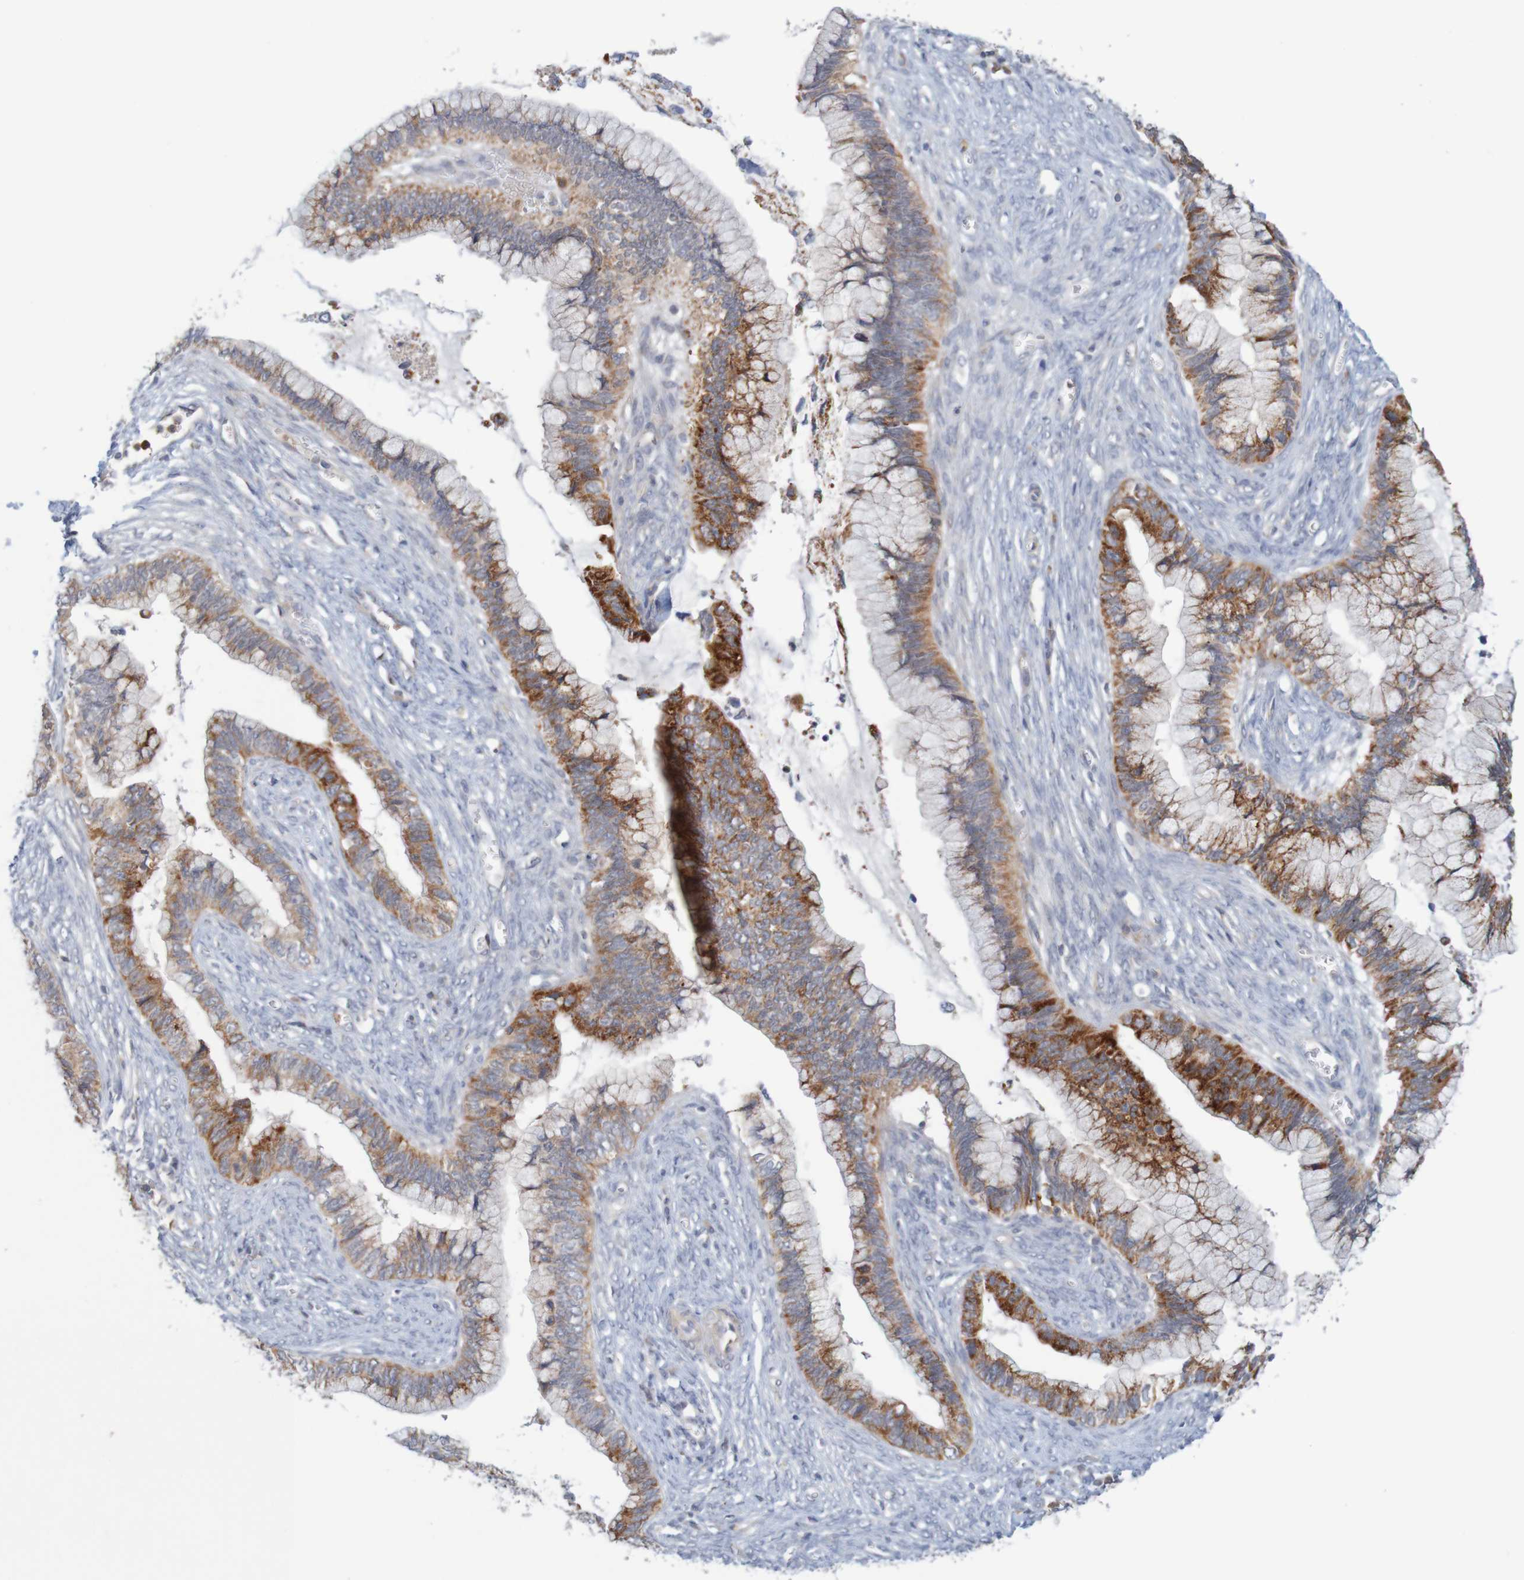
{"staining": {"intensity": "strong", "quantity": "25%-75%", "location": "cytoplasmic/membranous"}, "tissue": "cervical cancer", "cell_type": "Tumor cells", "image_type": "cancer", "snomed": [{"axis": "morphology", "description": "Adenocarcinoma, NOS"}, {"axis": "topography", "description": "Cervix"}], "caption": "Tumor cells demonstrate strong cytoplasmic/membranous staining in about 25%-75% of cells in cervical cancer. (DAB (3,3'-diaminobenzidine) IHC, brown staining for protein, blue staining for nuclei).", "gene": "NAV2", "patient": {"sex": "female", "age": 44}}